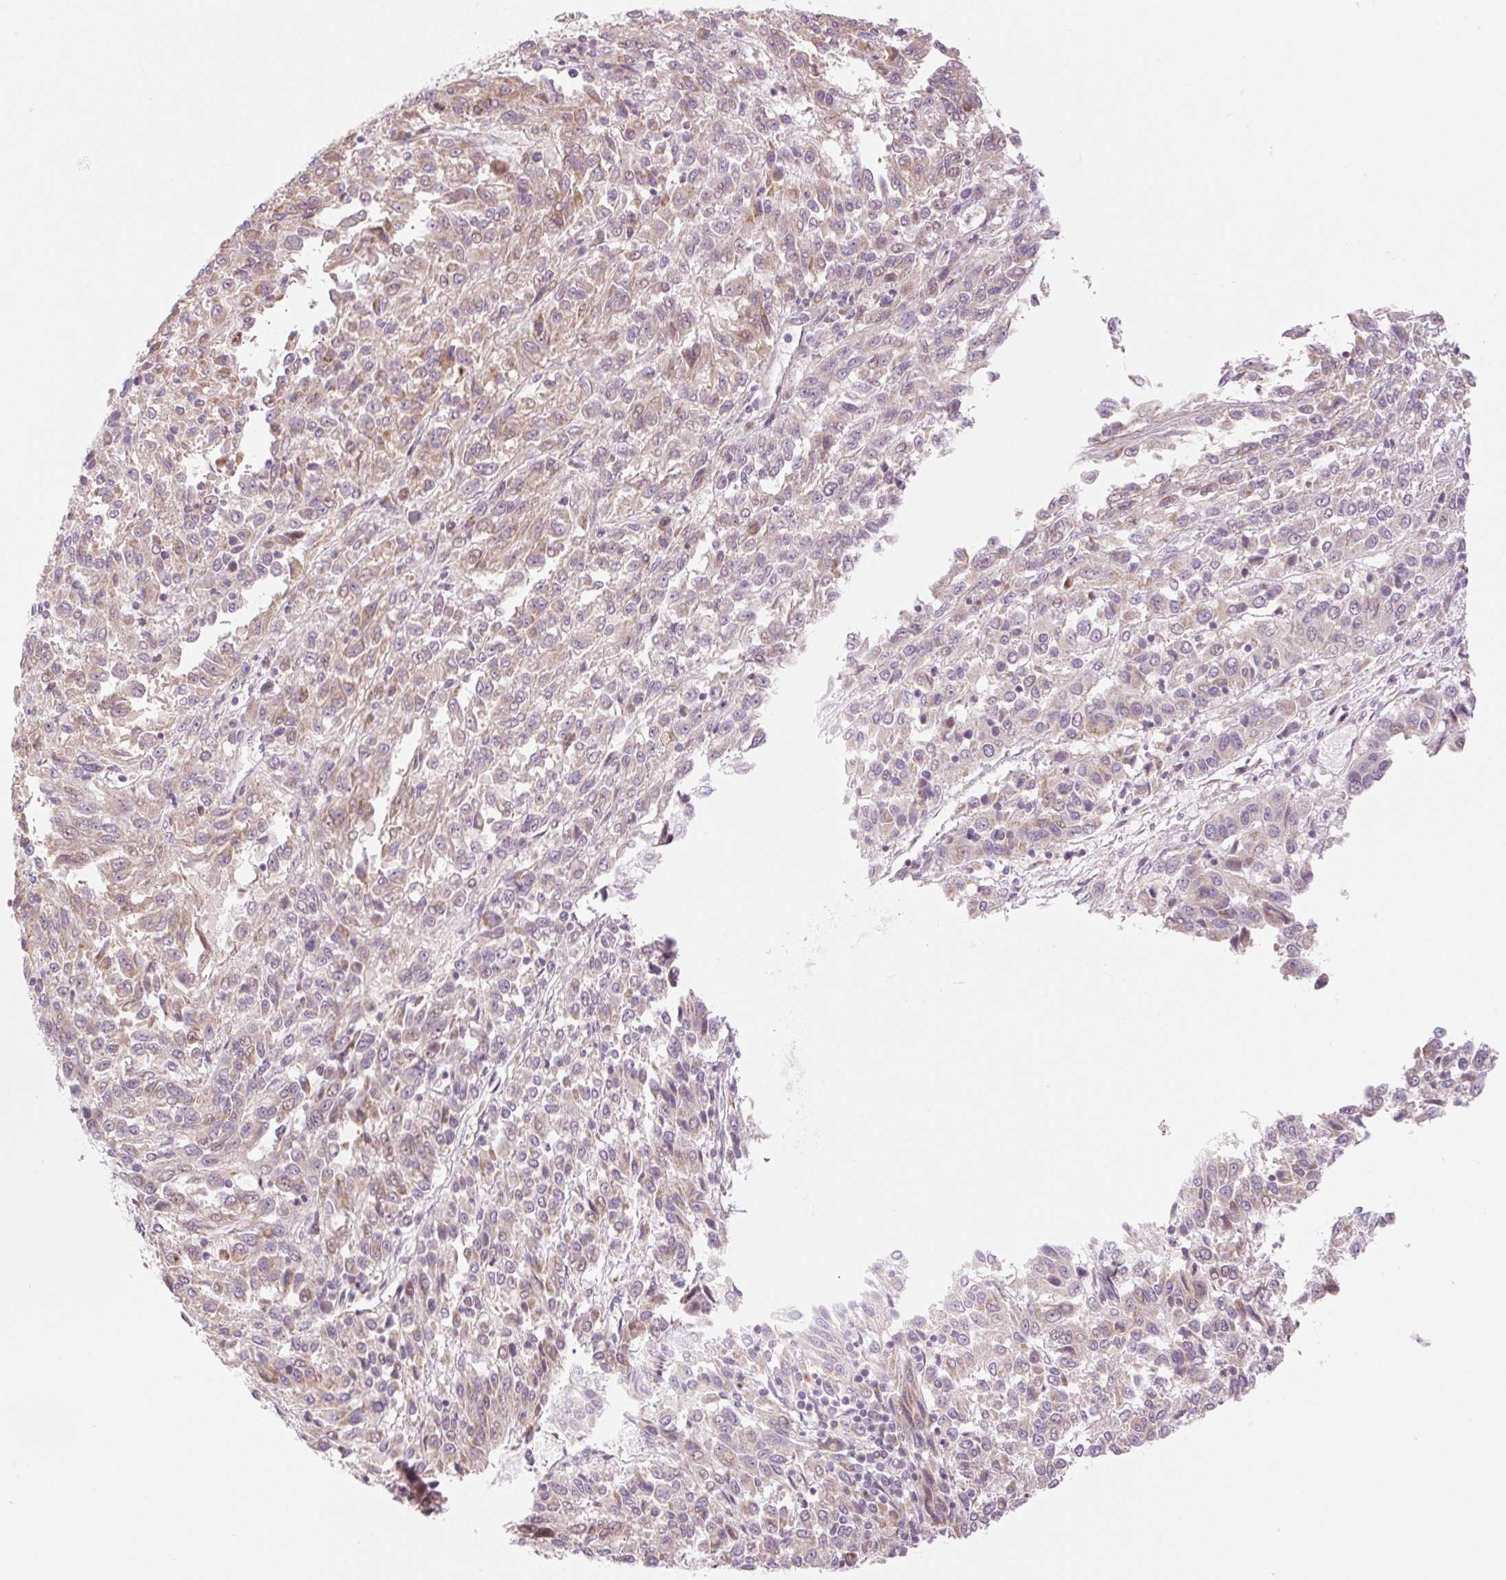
{"staining": {"intensity": "weak", "quantity": "<25%", "location": "cytoplasmic/membranous,nuclear"}, "tissue": "melanoma", "cell_type": "Tumor cells", "image_type": "cancer", "snomed": [{"axis": "morphology", "description": "Malignant melanoma, Metastatic site"}, {"axis": "topography", "description": "Lung"}], "caption": "A micrograph of human melanoma is negative for staining in tumor cells.", "gene": "ZNF394", "patient": {"sex": "male", "age": 64}}